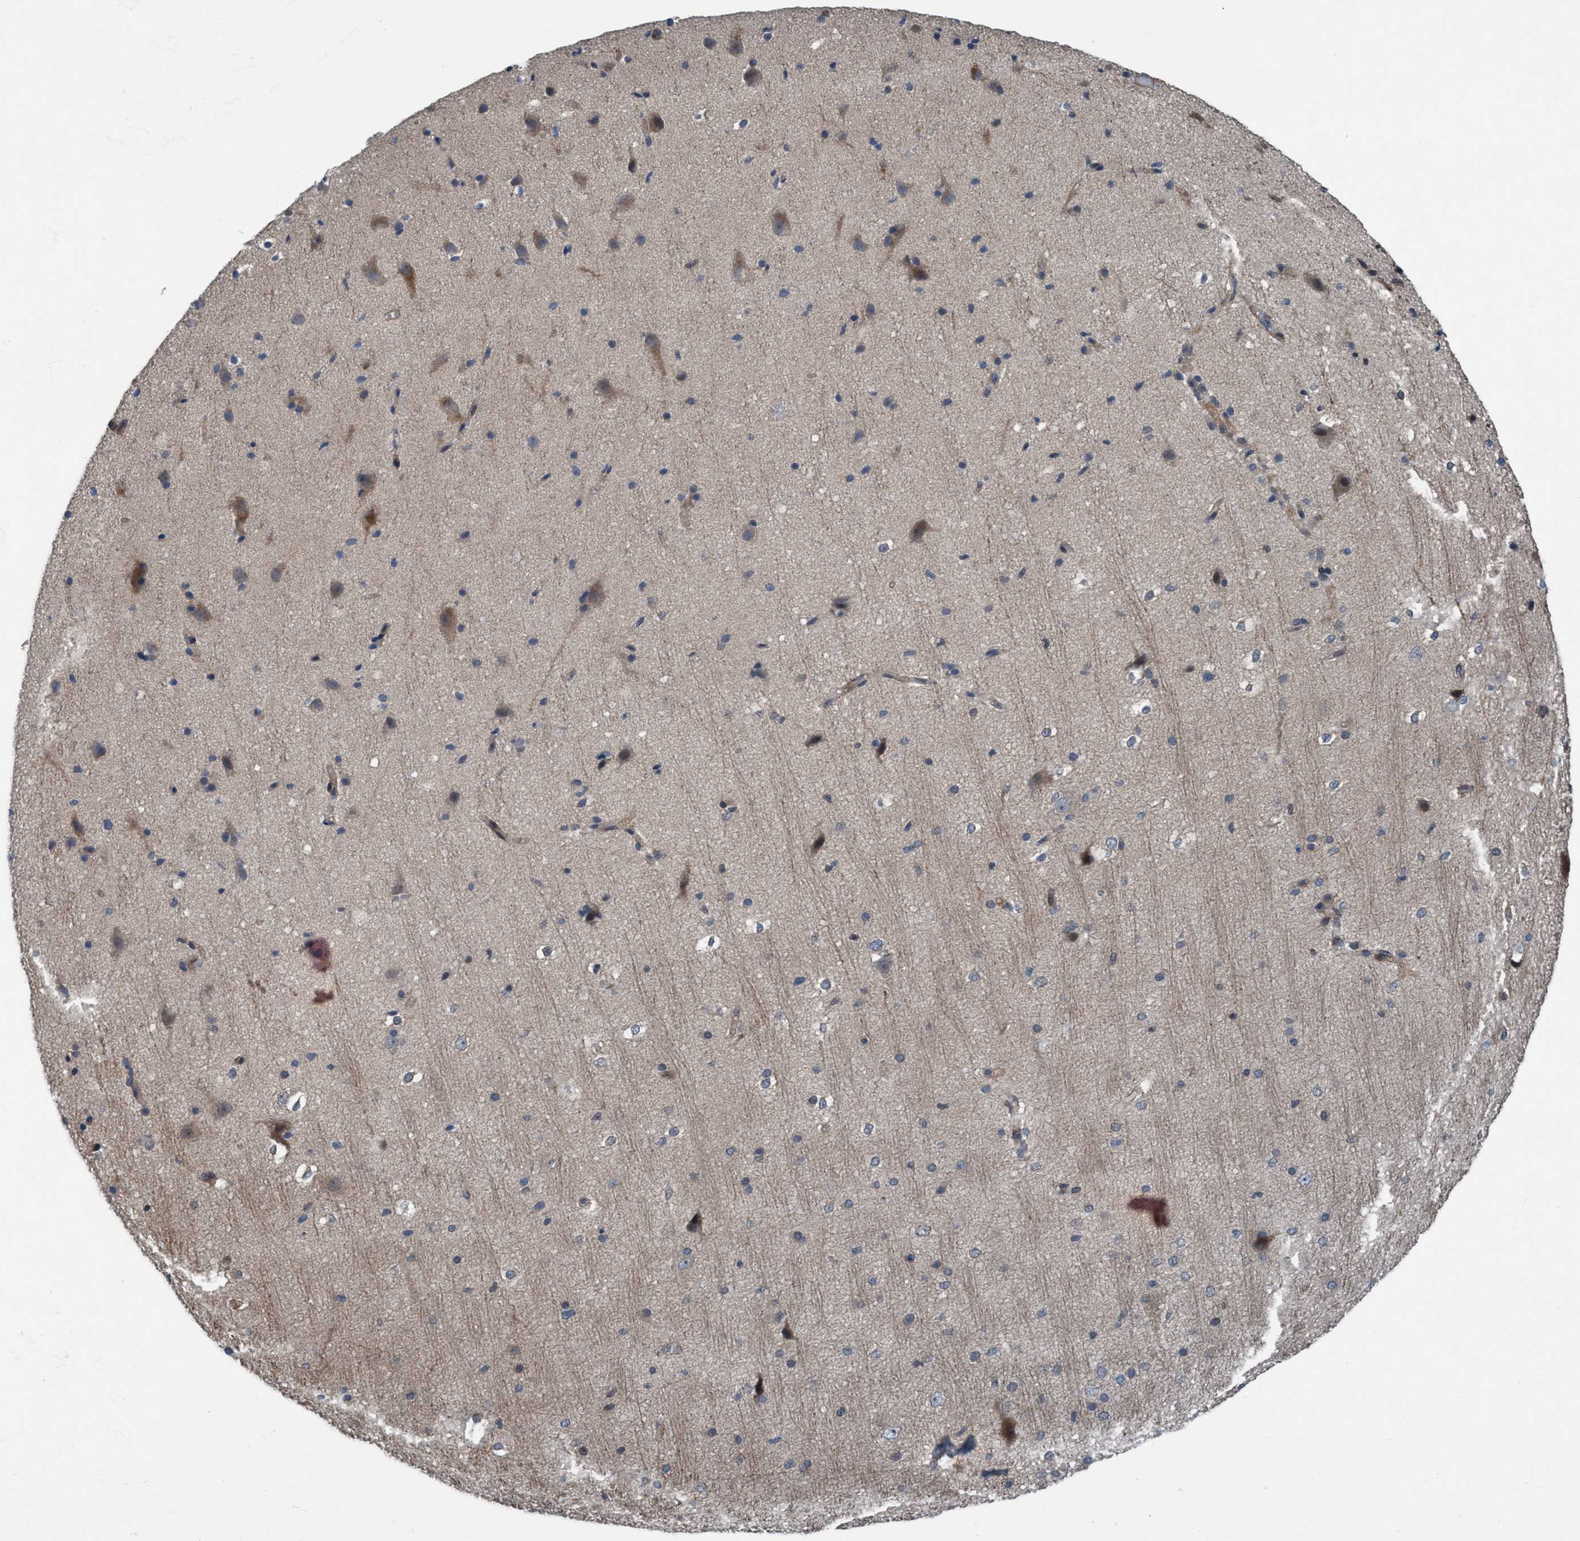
{"staining": {"intensity": "moderate", "quantity": "25%-75%", "location": "cytoplasmic/membranous"}, "tissue": "cerebral cortex", "cell_type": "Endothelial cells", "image_type": "normal", "snomed": [{"axis": "morphology", "description": "Normal tissue, NOS"}, {"axis": "morphology", "description": "Developmental malformation"}, {"axis": "topography", "description": "Cerebral cortex"}], "caption": "An IHC histopathology image of benign tissue is shown. Protein staining in brown labels moderate cytoplasmic/membranous positivity in cerebral cortex within endothelial cells. The protein of interest is stained brown, and the nuclei are stained in blue (DAB (3,3'-diaminobenzidine) IHC with brightfield microscopy, high magnification).", "gene": "NISCH", "patient": {"sex": "female", "age": 30}}